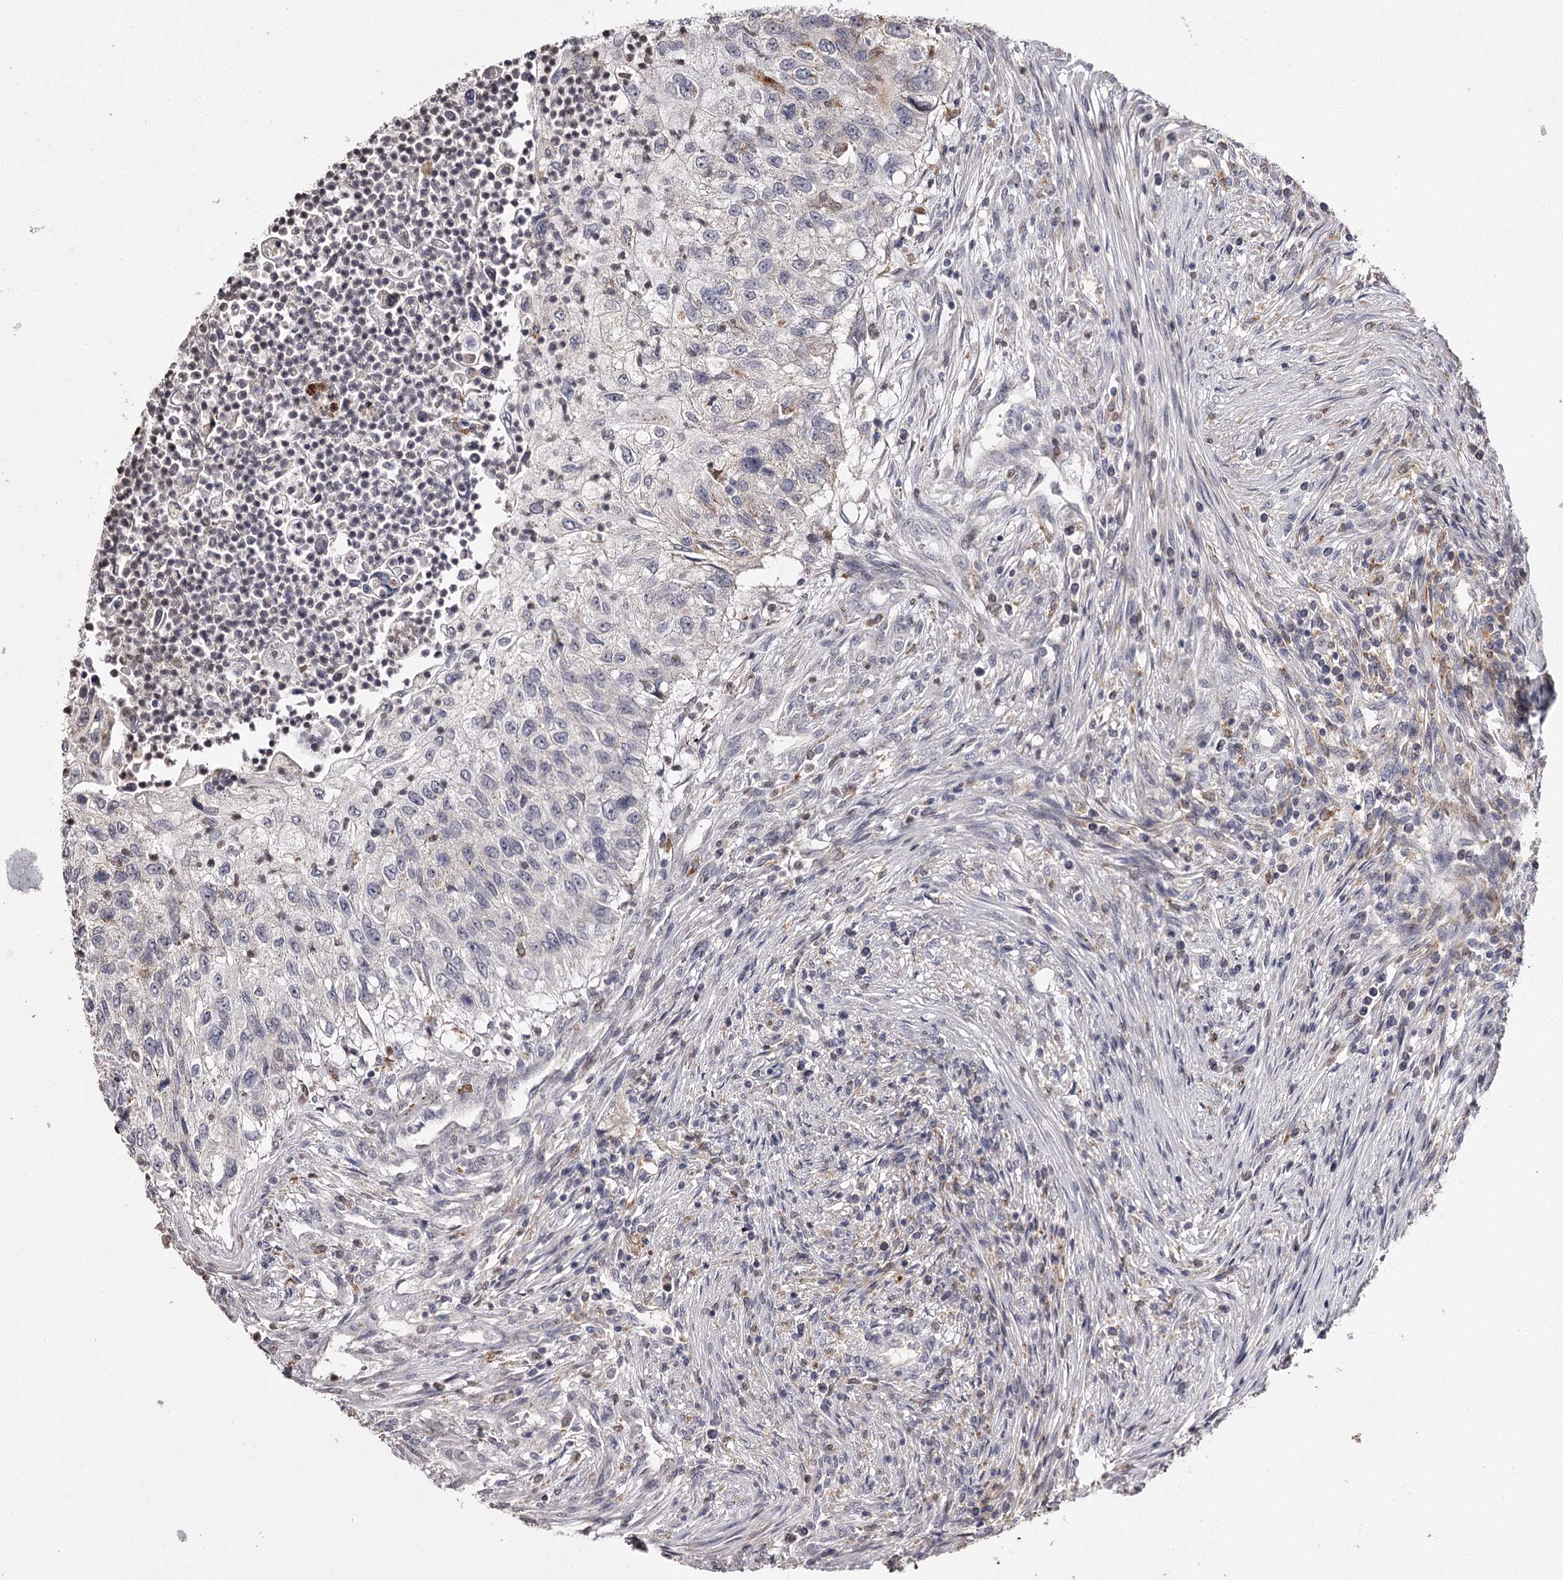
{"staining": {"intensity": "negative", "quantity": "none", "location": "none"}, "tissue": "urothelial cancer", "cell_type": "Tumor cells", "image_type": "cancer", "snomed": [{"axis": "morphology", "description": "Urothelial carcinoma, High grade"}, {"axis": "topography", "description": "Urinary bladder"}], "caption": "There is no significant staining in tumor cells of high-grade urothelial carcinoma.", "gene": "SLC32A1", "patient": {"sex": "female", "age": 60}}